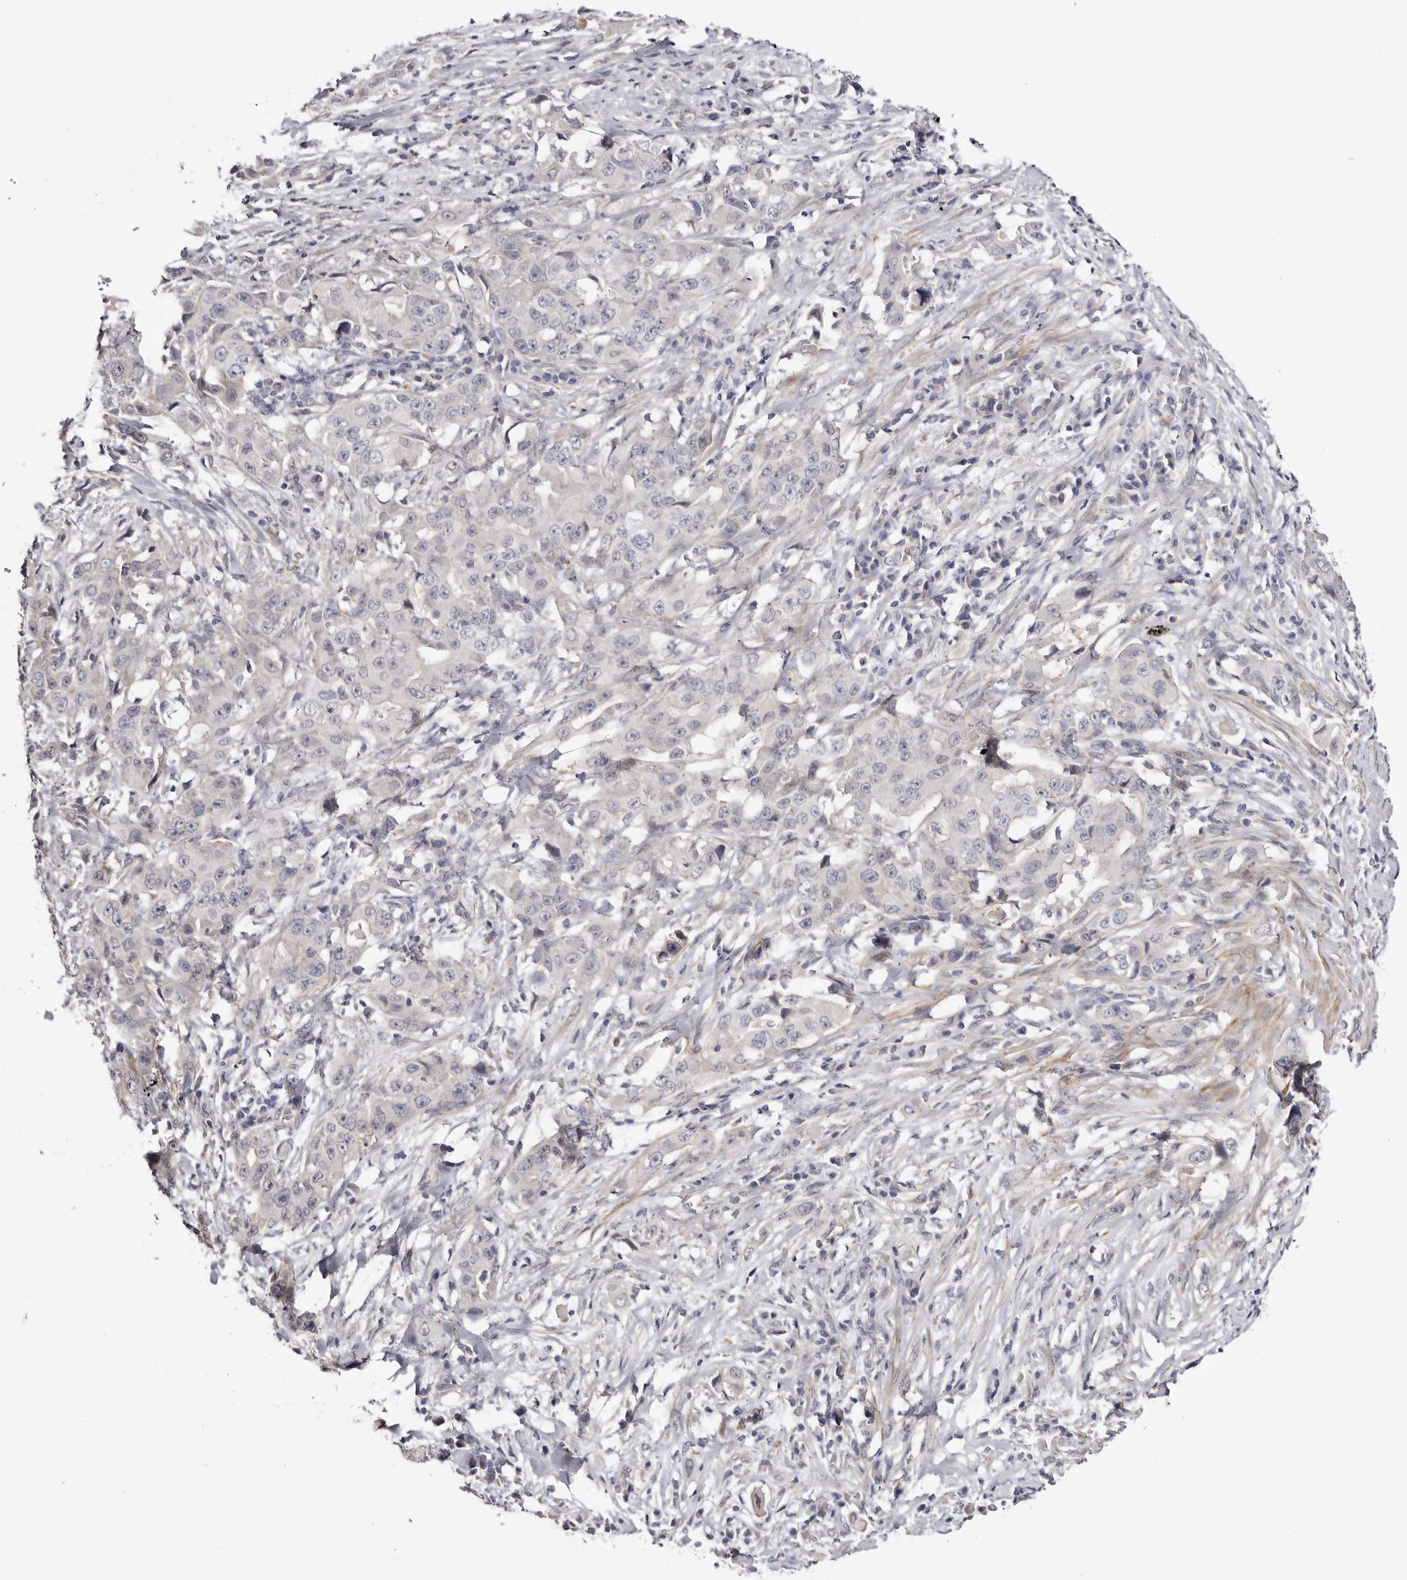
{"staining": {"intensity": "negative", "quantity": "none", "location": "none"}, "tissue": "lung cancer", "cell_type": "Tumor cells", "image_type": "cancer", "snomed": [{"axis": "morphology", "description": "Adenocarcinoma, NOS"}, {"axis": "topography", "description": "Lung"}], "caption": "Photomicrograph shows no protein positivity in tumor cells of lung cancer tissue.", "gene": "LMLN", "patient": {"sex": "female", "age": 51}}